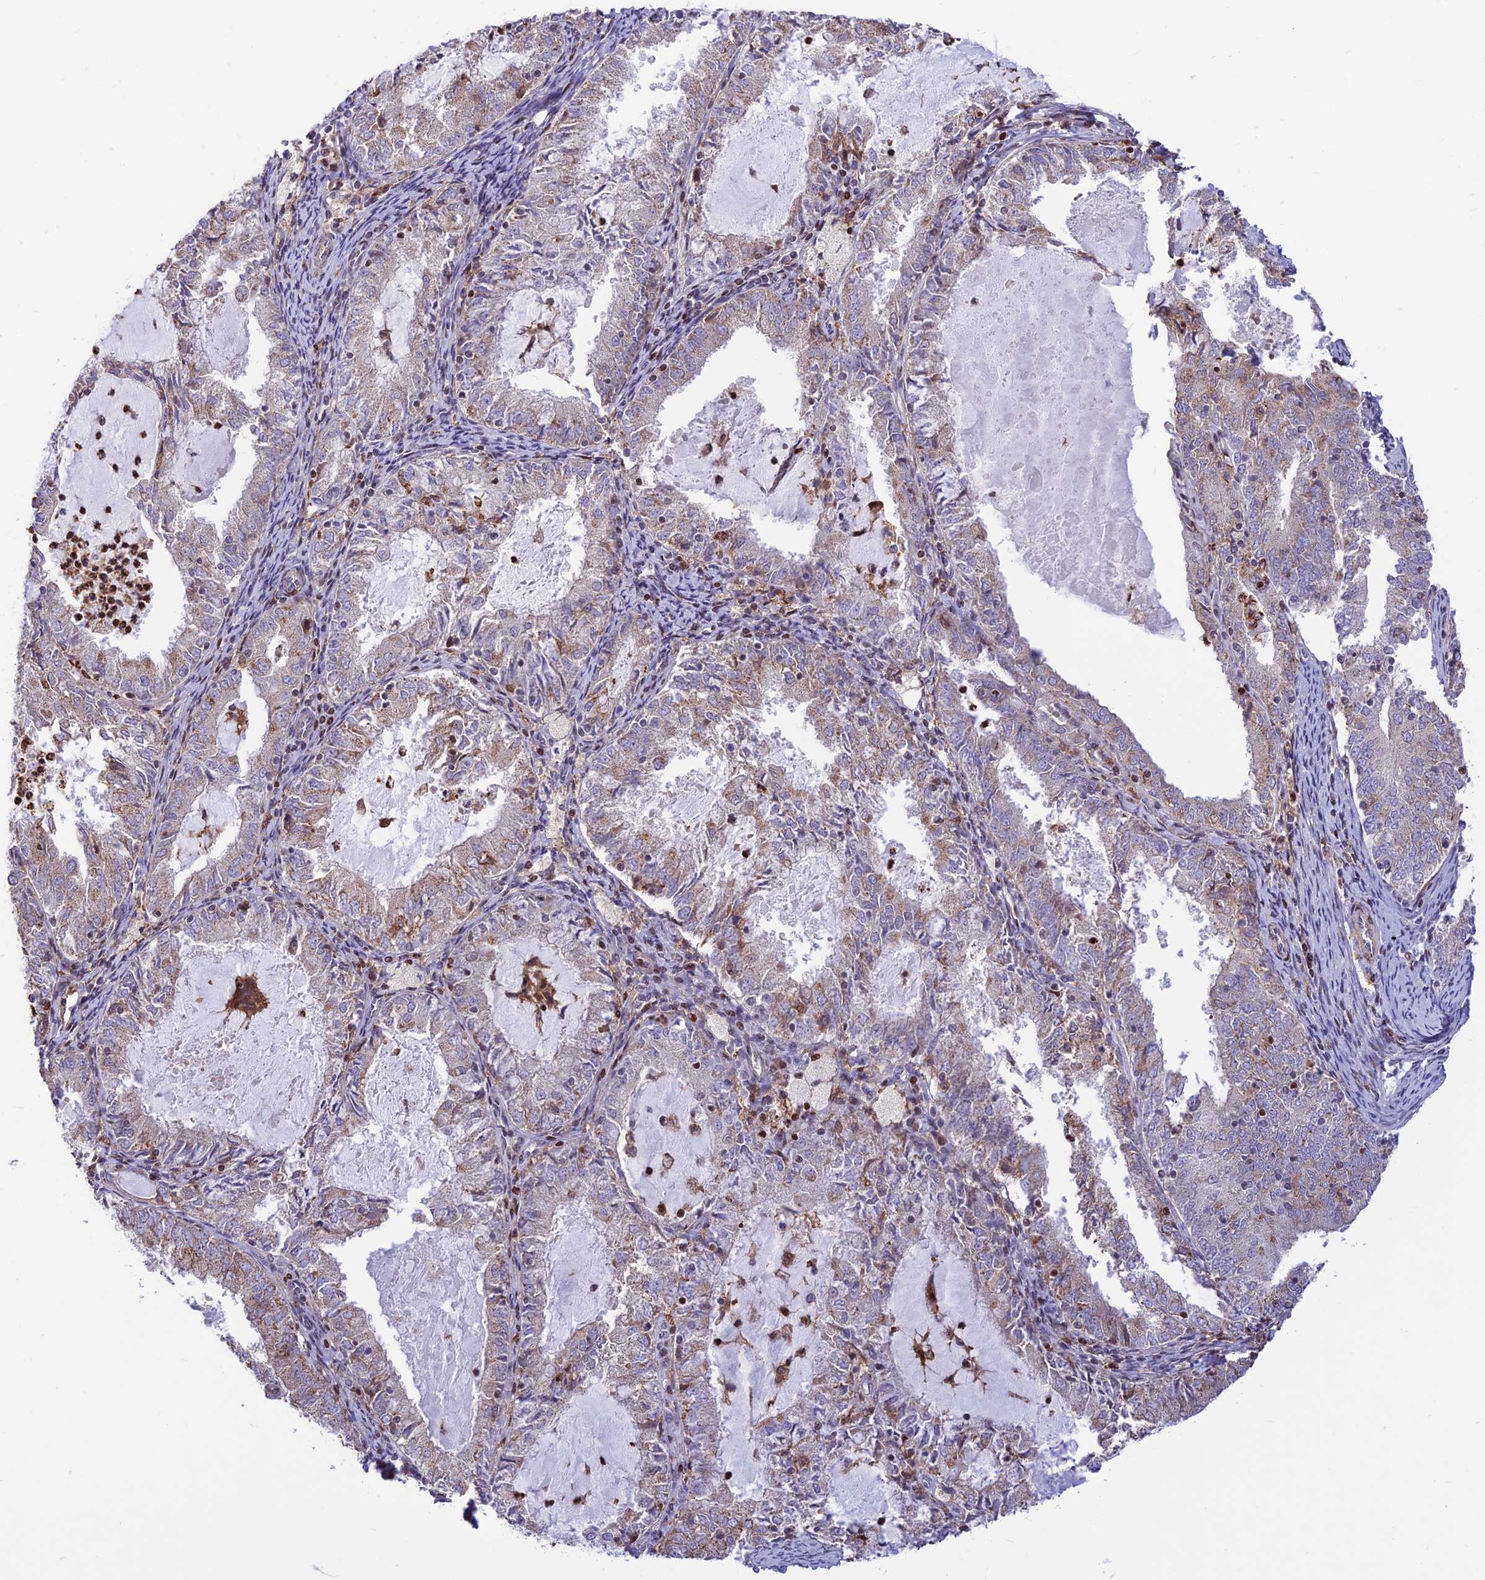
{"staining": {"intensity": "weak", "quantity": ">75%", "location": "cytoplasmic/membranous"}, "tissue": "endometrial cancer", "cell_type": "Tumor cells", "image_type": "cancer", "snomed": [{"axis": "morphology", "description": "Adenocarcinoma, NOS"}, {"axis": "topography", "description": "Endometrium"}], "caption": "Immunohistochemical staining of human endometrial cancer (adenocarcinoma) demonstrates low levels of weak cytoplasmic/membranous protein expression in approximately >75% of tumor cells.", "gene": "FAM186B", "patient": {"sex": "female", "age": 57}}